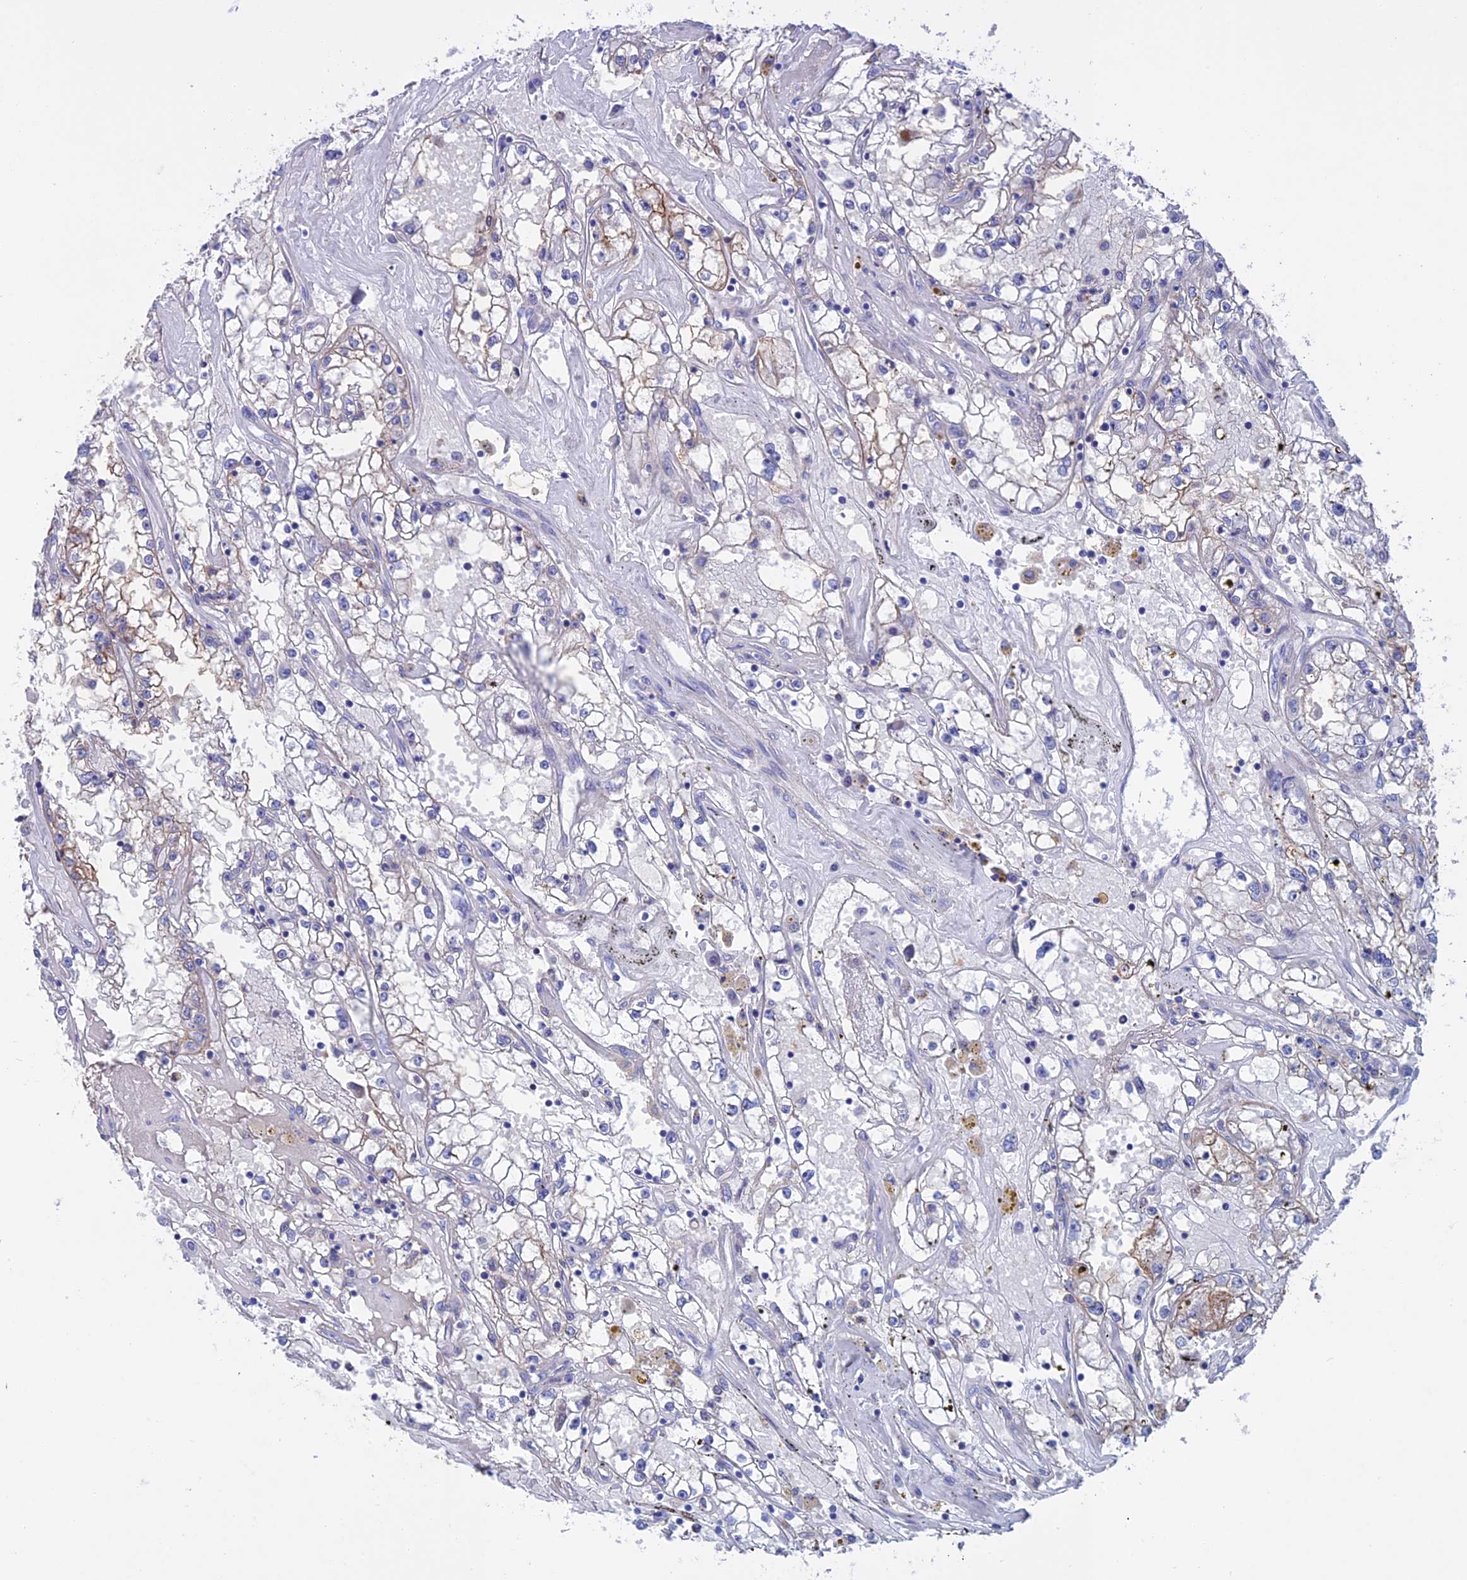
{"staining": {"intensity": "weak", "quantity": "<25%", "location": "cytoplasmic/membranous"}, "tissue": "renal cancer", "cell_type": "Tumor cells", "image_type": "cancer", "snomed": [{"axis": "morphology", "description": "Adenocarcinoma, NOS"}, {"axis": "topography", "description": "Kidney"}], "caption": "Adenocarcinoma (renal) stained for a protein using IHC demonstrates no staining tumor cells.", "gene": "SLC2A6", "patient": {"sex": "male", "age": 56}}